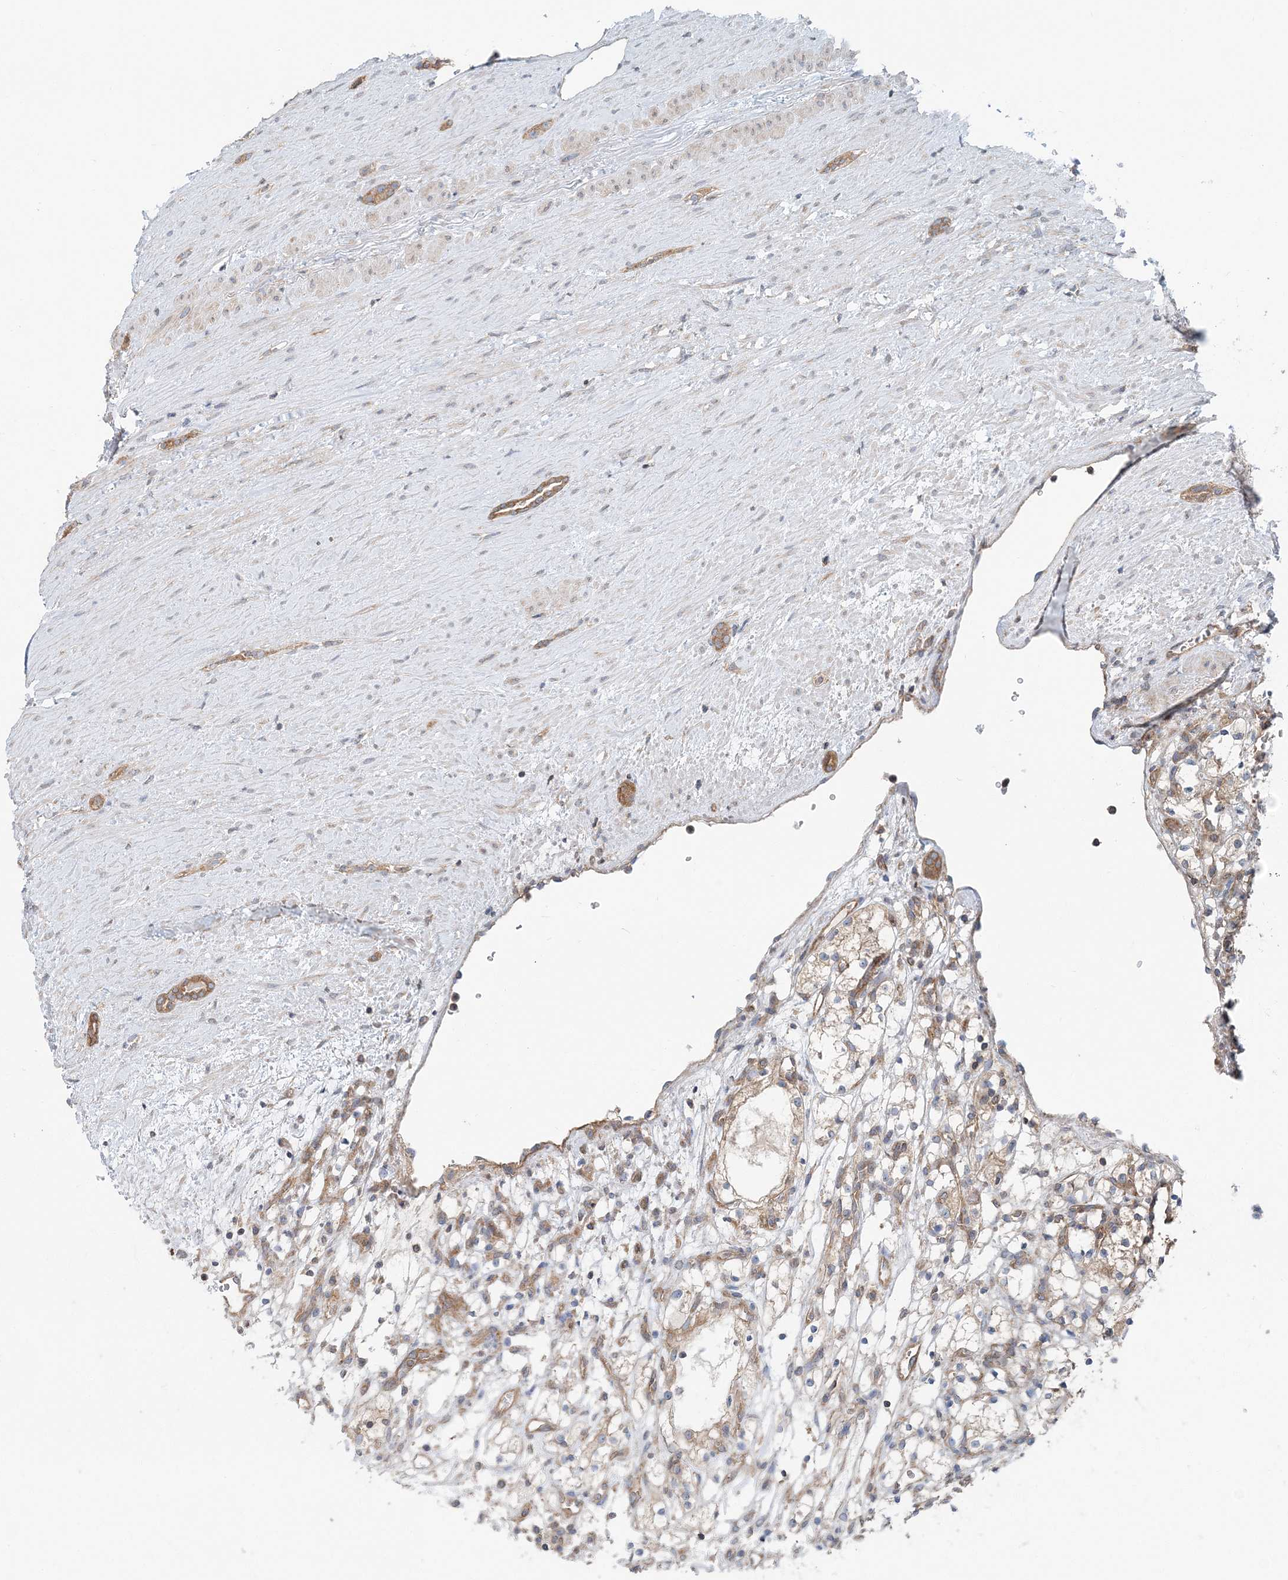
{"staining": {"intensity": "weak", "quantity": "<25%", "location": "cytoplasmic/membranous"}, "tissue": "renal cancer", "cell_type": "Tumor cells", "image_type": "cancer", "snomed": [{"axis": "morphology", "description": "Adenocarcinoma, NOS"}, {"axis": "topography", "description": "Kidney"}], "caption": "Tumor cells are negative for protein expression in human renal cancer (adenocarcinoma).", "gene": "MOB4", "patient": {"sex": "female", "age": 69}}